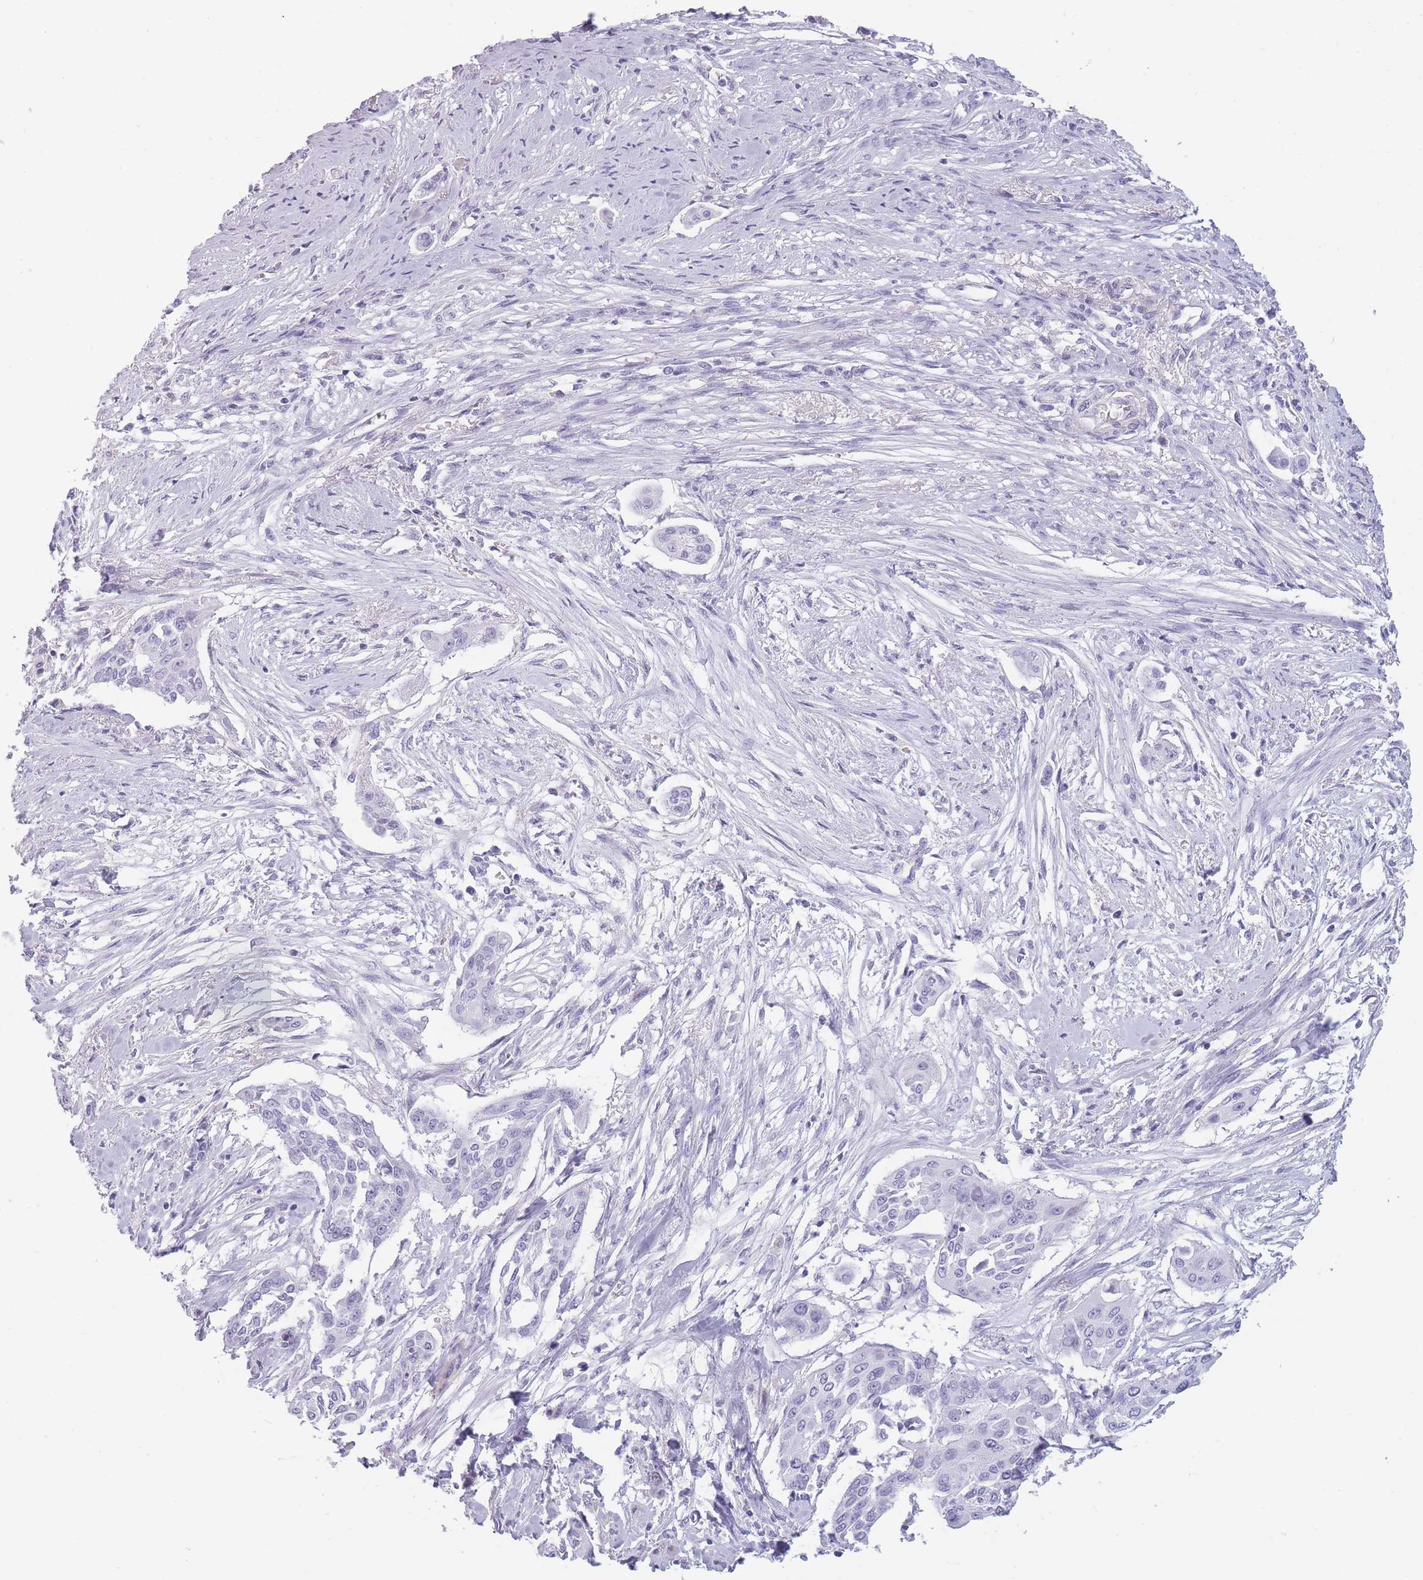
{"staining": {"intensity": "negative", "quantity": "none", "location": "none"}, "tissue": "cervical cancer", "cell_type": "Tumor cells", "image_type": "cancer", "snomed": [{"axis": "morphology", "description": "Squamous cell carcinoma, NOS"}, {"axis": "topography", "description": "Cervix"}], "caption": "Squamous cell carcinoma (cervical) stained for a protein using IHC demonstrates no expression tumor cells.", "gene": "GGT1", "patient": {"sex": "female", "age": 44}}